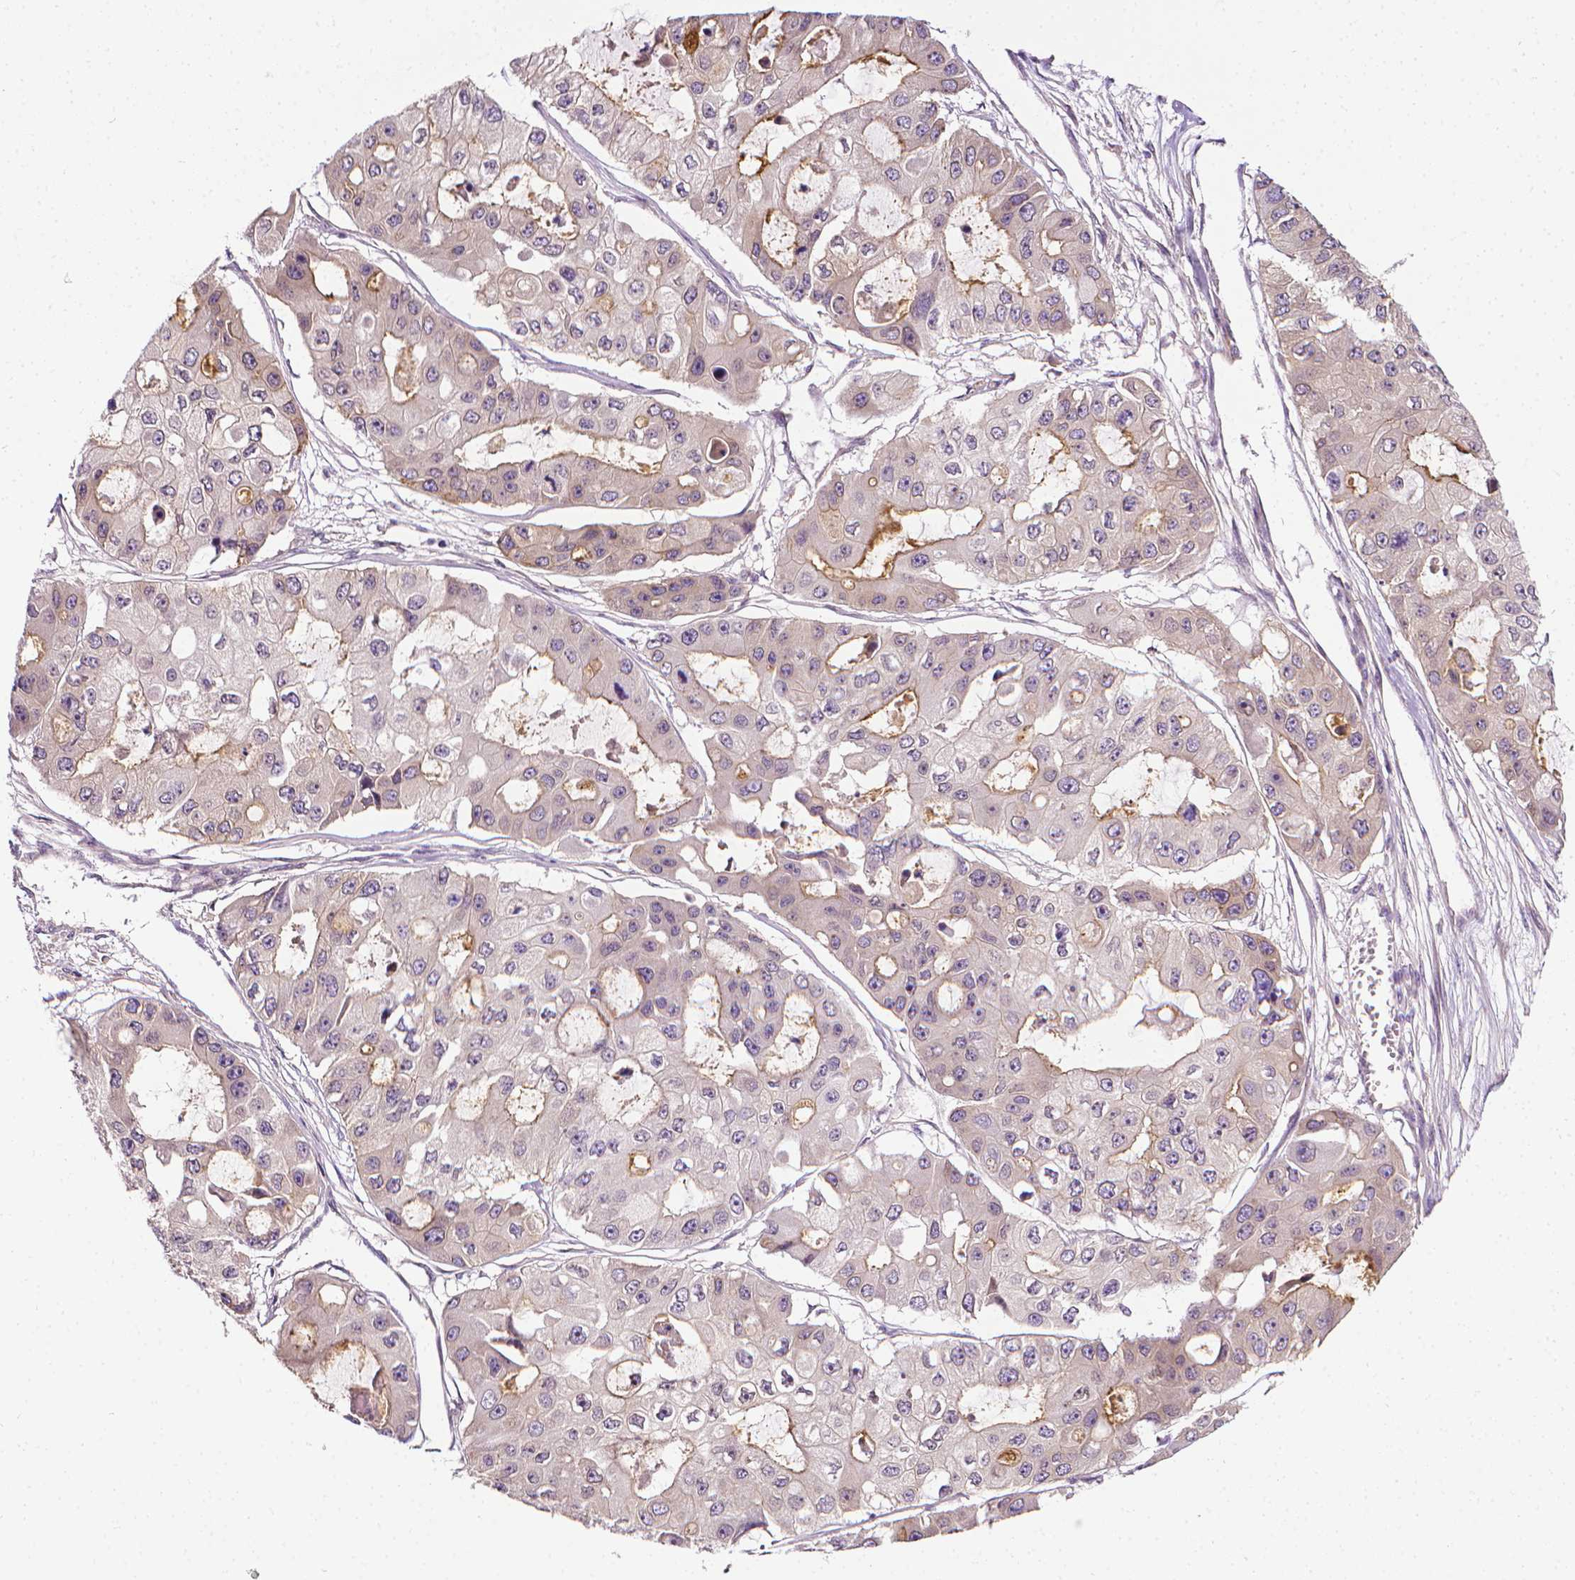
{"staining": {"intensity": "weak", "quantity": "<25%", "location": "cytoplasmic/membranous"}, "tissue": "ovarian cancer", "cell_type": "Tumor cells", "image_type": "cancer", "snomed": [{"axis": "morphology", "description": "Cystadenocarcinoma, serous, NOS"}, {"axis": "topography", "description": "Ovary"}], "caption": "DAB immunohistochemical staining of human ovarian cancer (serous cystadenocarcinoma) shows no significant positivity in tumor cells.", "gene": "MCOLN3", "patient": {"sex": "female", "age": 56}}